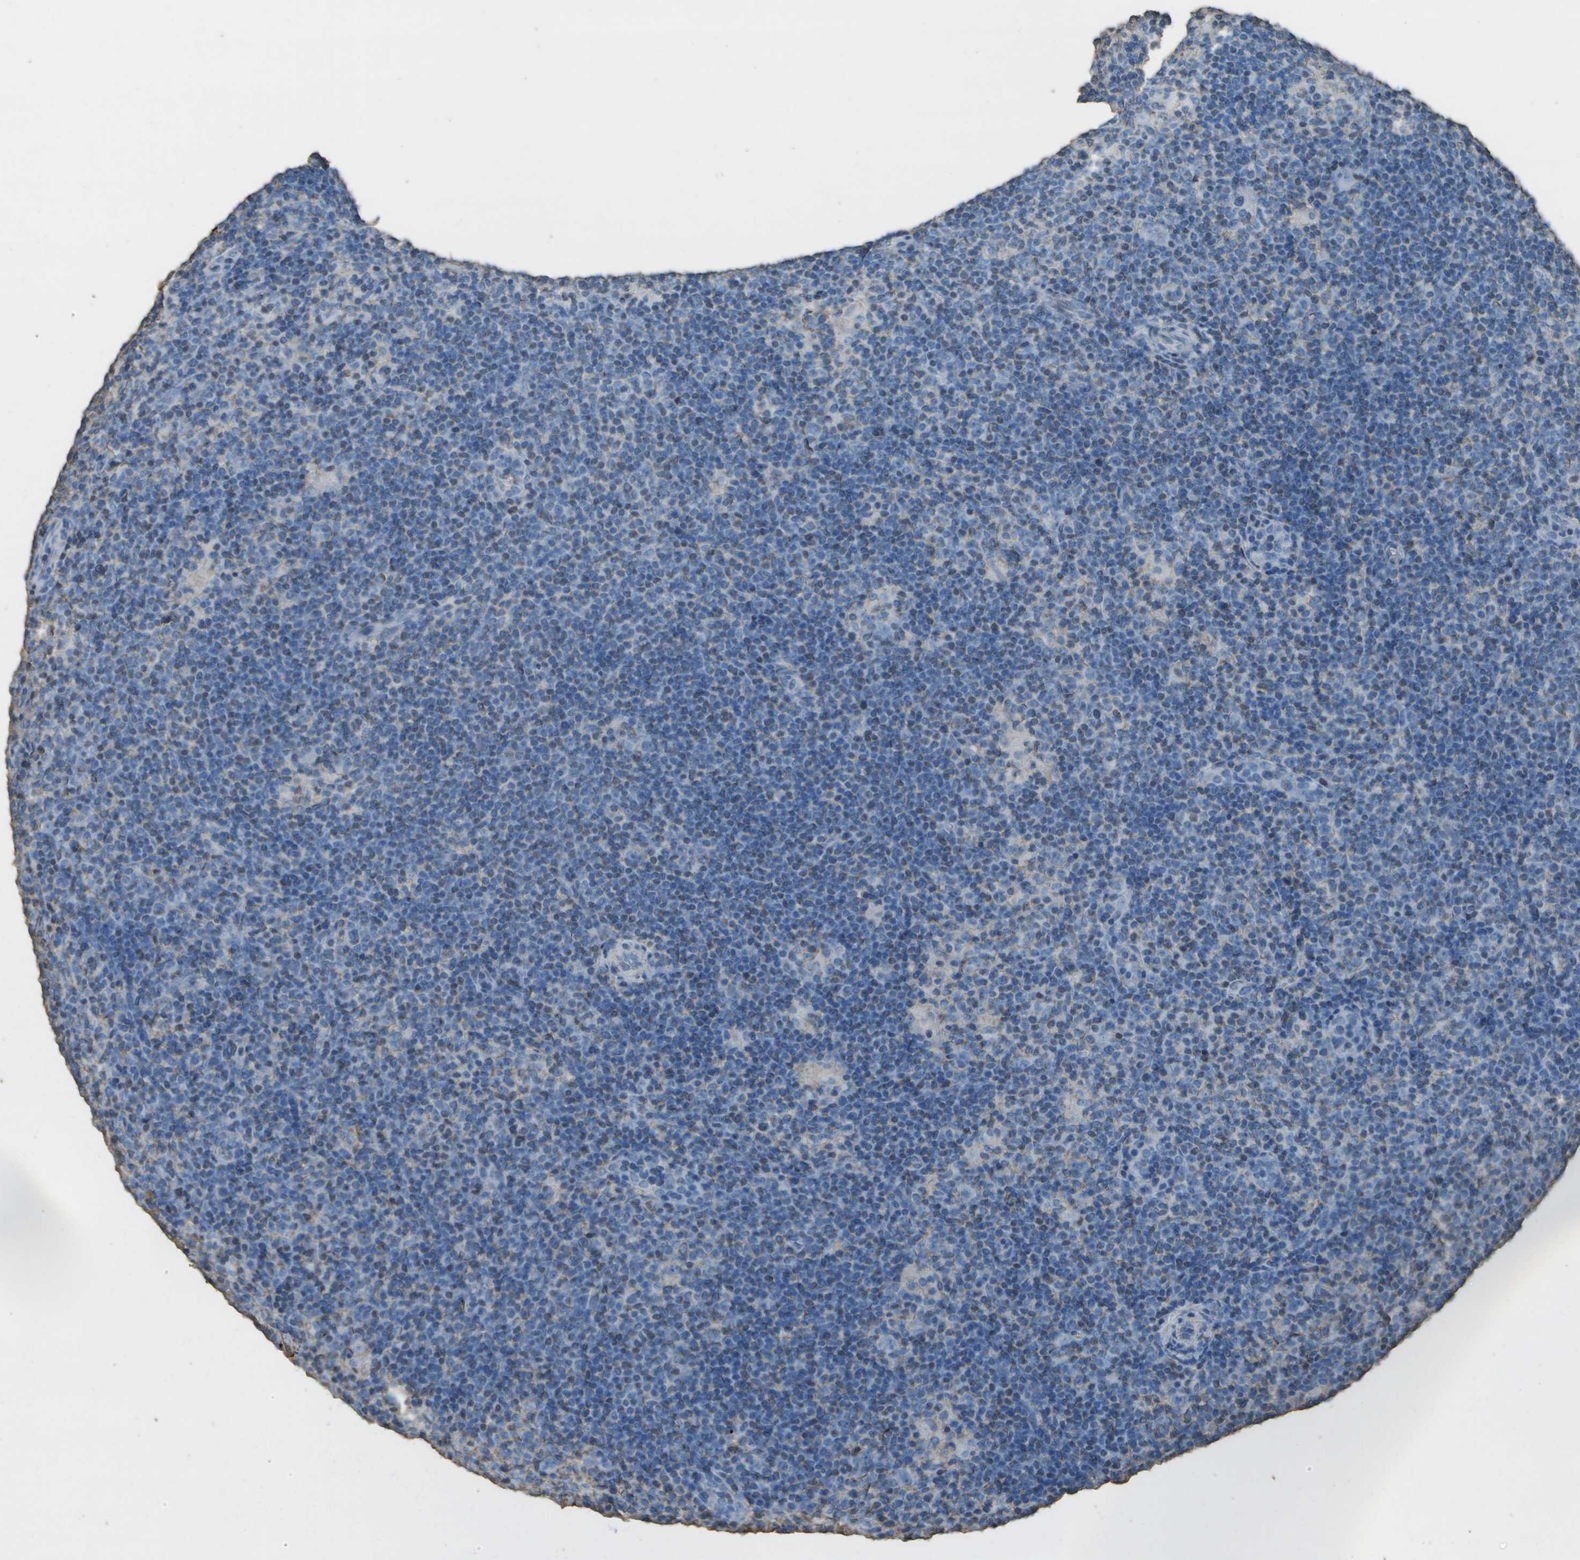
{"staining": {"intensity": "negative", "quantity": "none", "location": "none"}, "tissue": "lymphoma", "cell_type": "Tumor cells", "image_type": "cancer", "snomed": [{"axis": "morphology", "description": "Hodgkin's disease, NOS"}, {"axis": "topography", "description": "Lymph node"}], "caption": "Protein analysis of Hodgkin's disease reveals no significant staining in tumor cells. (DAB immunohistochemistry (IHC) visualized using brightfield microscopy, high magnification).", "gene": "CYP4F11", "patient": {"sex": "female", "age": 57}}